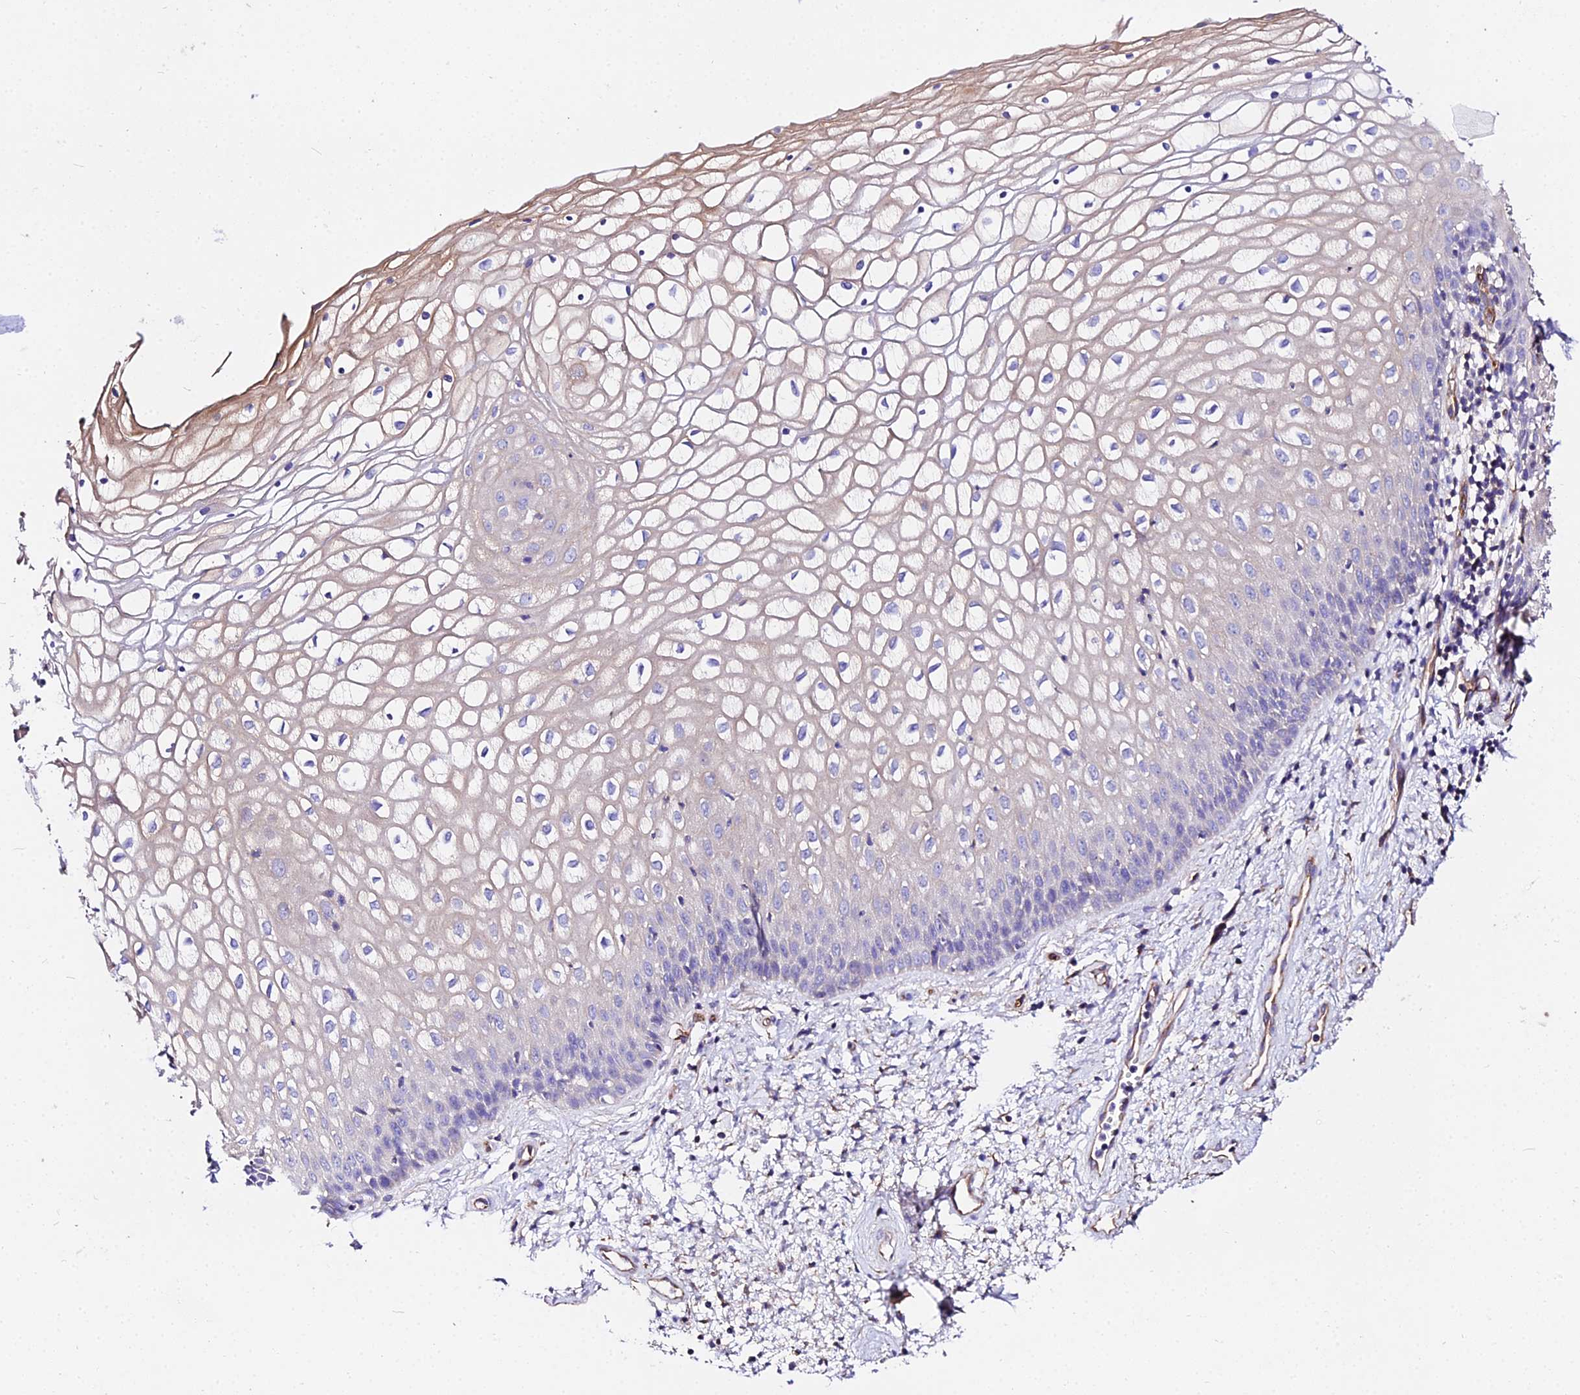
{"staining": {"intensity": "weak", "quantity": "<25%", "location": "cytoplasmic/membranous"}, "tissue": "vagina", "cell_type": "Squamous epithelial cells", "image_type": "normal", "snomed": [{"axis": "morphology", "description": "Normal tissue, NOS"}, {"axis": "topography", "description": "Vagina"}], "caption": "Squamous epithelial cells show no significant protein staining in unremarkable vagina. (Brightfield microscopy of DAB immunohistochemistry (IHC) at high magnification).", "gene": "DAW1", "patient": {"sex": "female", "age": 34}}